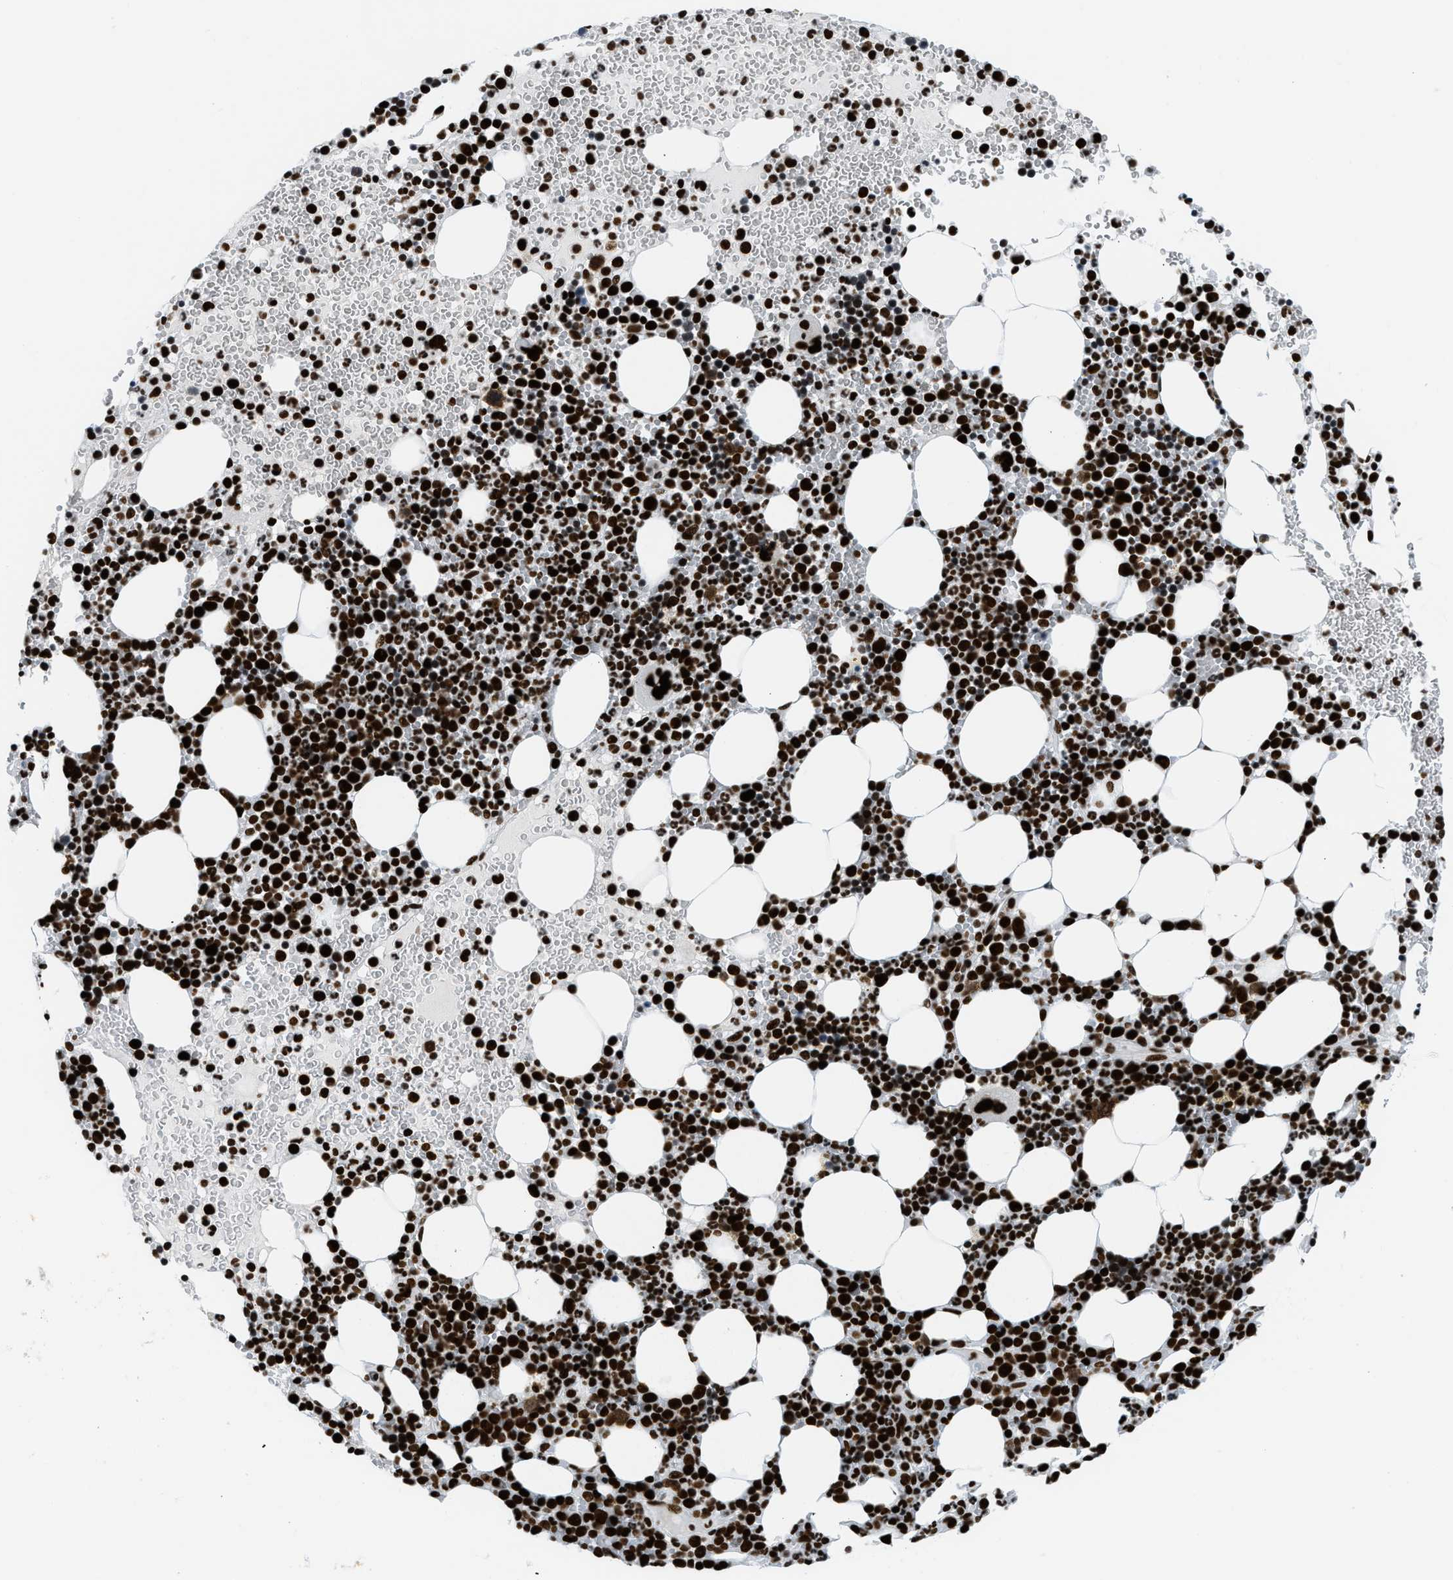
{"staining": {"intensity": "strong", "quantity": ">75%", "location": "nuclear"}, "tissue": "bone marrow", "cell_type": "Hematopoietic cells", "image_type": "normal", "snomed": [{"axis": "morphology", "description": "Normal tissue, NOS"}, {"axis": "morphology", "description": "Inflammation, NOS"}, {"axis": "topography", "description": "Bone marrow"}], "caption": "Hematopoietic cells display high levels of strong nuclear staining in about >75% of cells in benign human bone marrow.", "gene": "PIF1", "patient": {"sex": "female", "age": 67}}